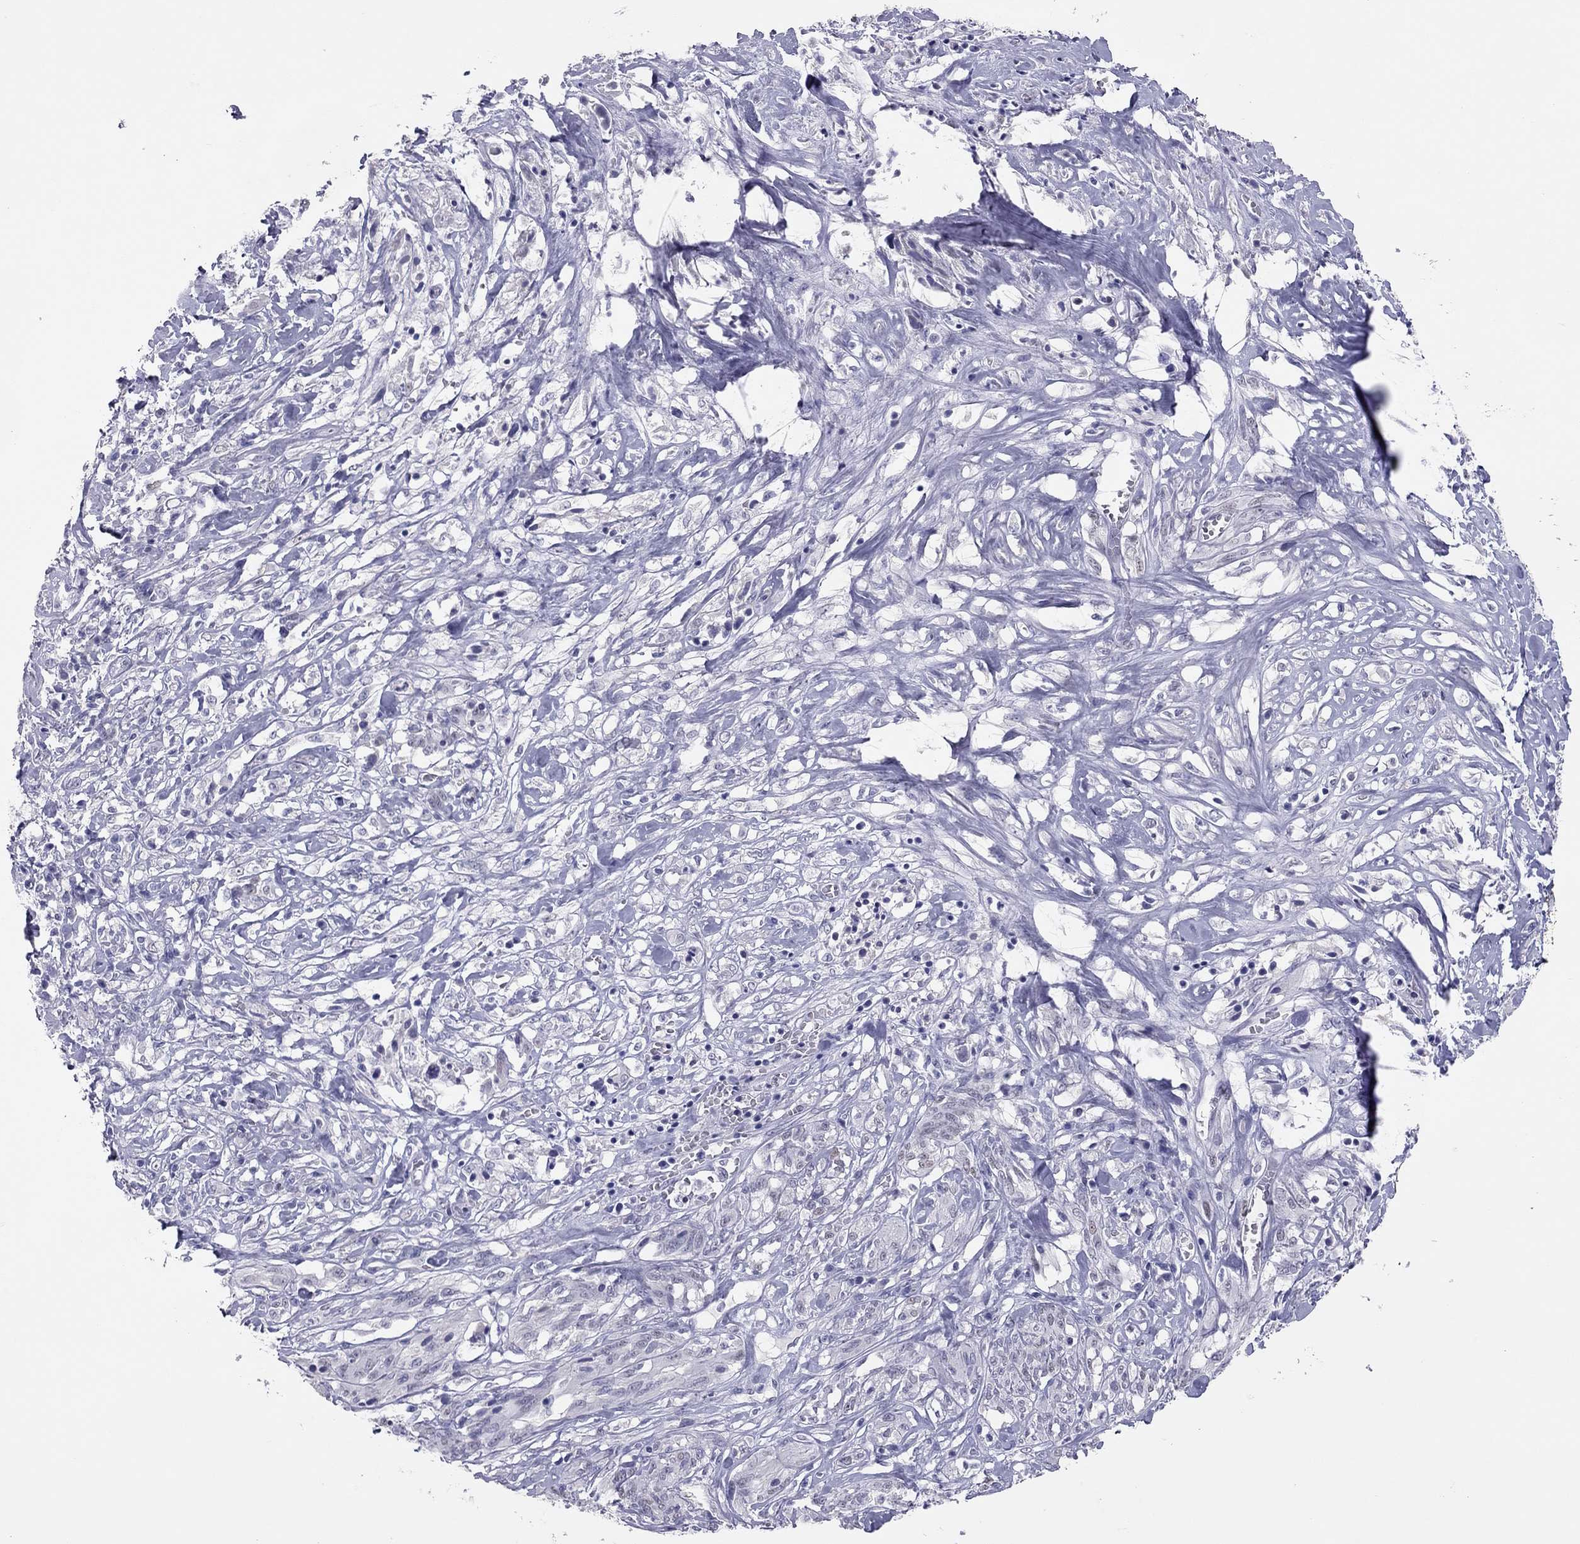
{"staining": {"intensity": "negative", "quantity": "none", "location": "none"}, "tissue": "melanoma", "cell_type": "Tumor cells", "image_type": "cancer", "snomed": [{"axis": "morphology", "description": "Malignant melanoma, NOS"}, {"axis": "topography", "description": "Skin"}], "caption": "This histopathology image is of melanoma stained with immunohistochemistry to label a protein in brown with the nuclei are counter-stained blue. There is no expression in tumor cells.", "gene": "PHOX2A", "patient": {"sex": "female", "age": 91}}